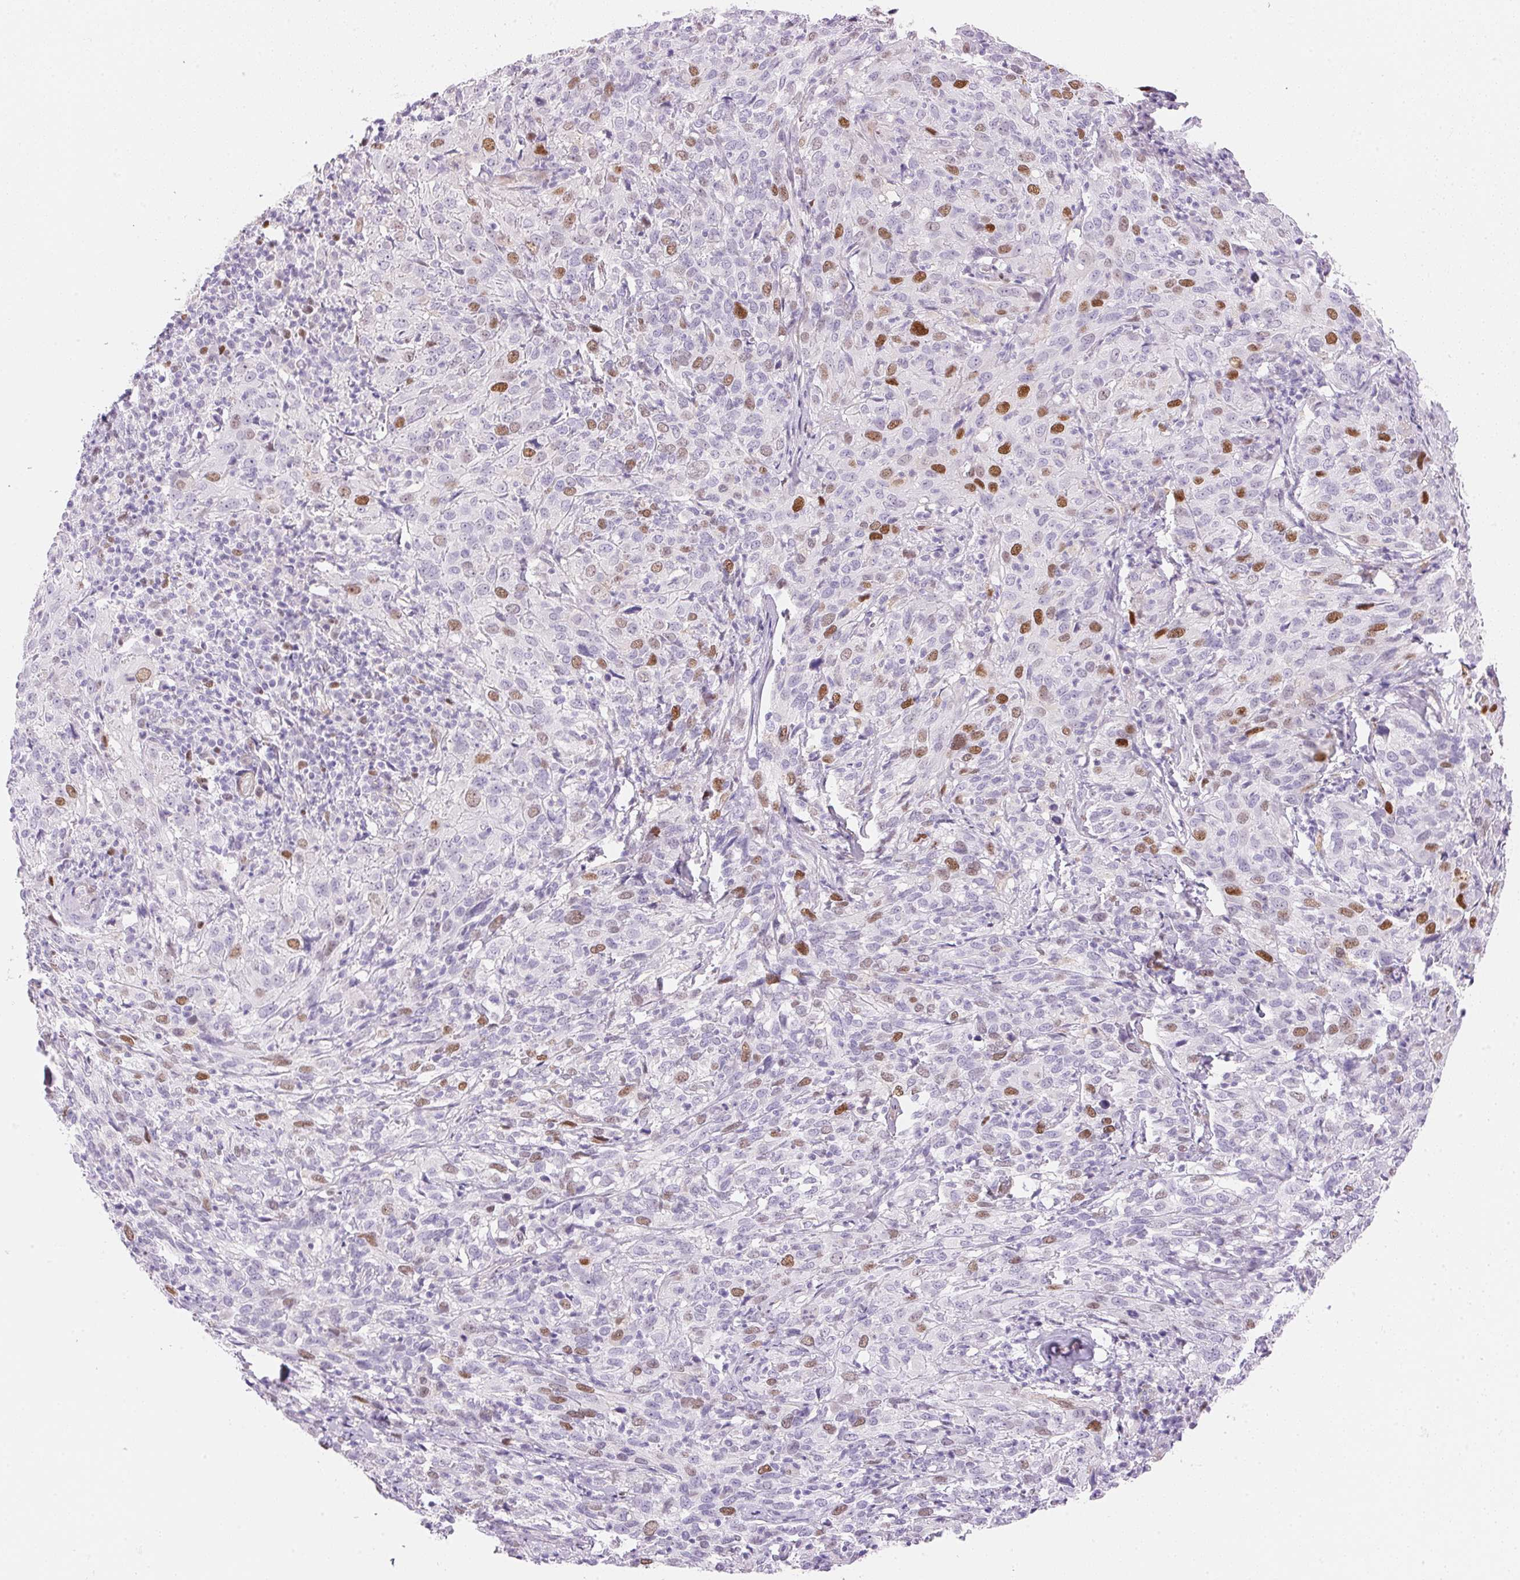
{"staining": {"intensity": "strong", "quantity": "<25%", "location": "nuclear"}, "tissue": "cervical cancer", "cell_type": "Tumor cells", "image_type": "cancer", "snomed": [{"axis": "morphology", "description": "Squamous cell carcinoma, NOS"}, {"axis": "topography", "description": "Cervix"}], "caption": "A high-resolution photomicrograph shows immunohistochemistry (IHC) staining of cervical cancer (squamous cell carcinoma), which exhibits strong nuclear positivity in approximately <25% of tumor cells.", "gene": "SMTN", "patient": {"sex": "female", "age": 51}}